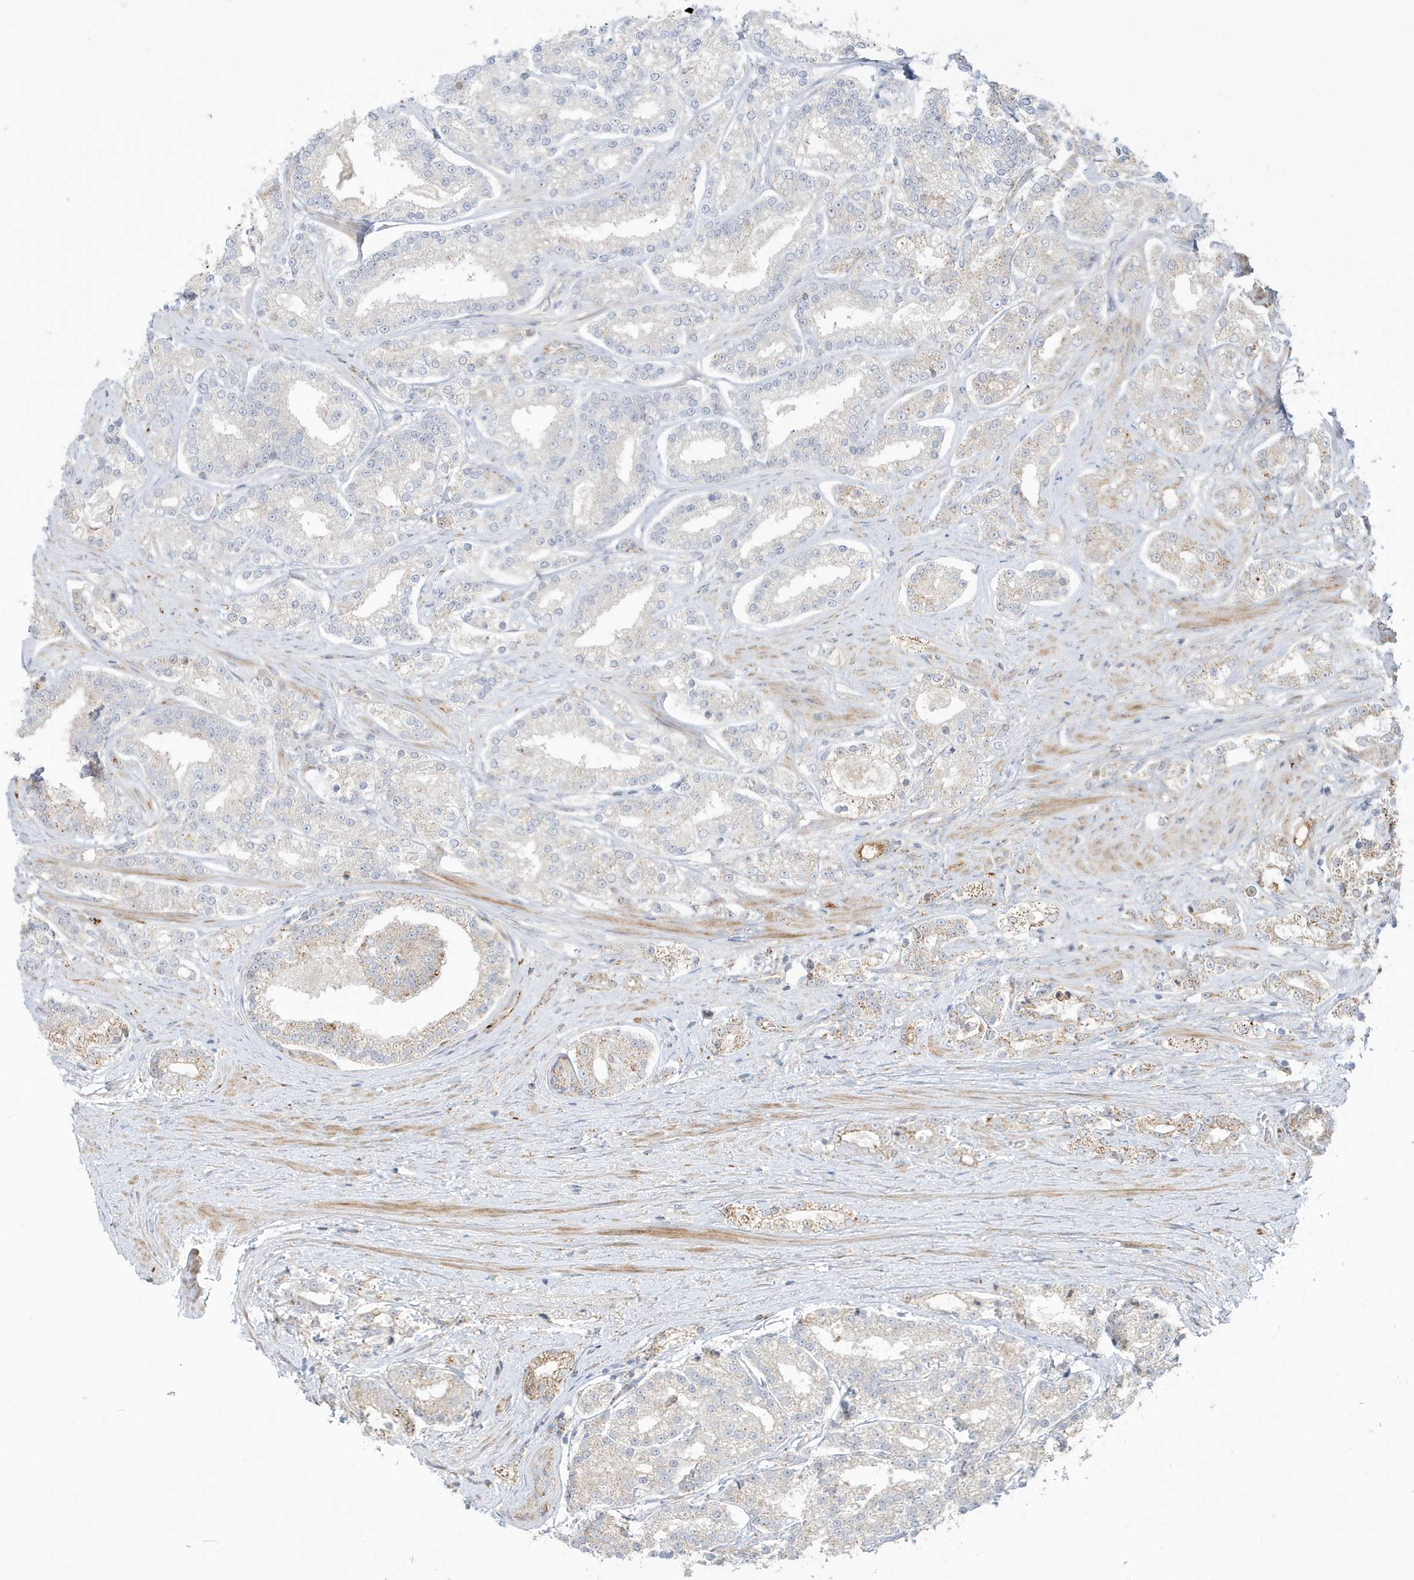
{"staining": {"intensity": "negative", "quantity": "none", "location": "none"}, "tissue": "prostate cancer", "cell_type": "Tumor cells", "image_type": "cancer", "snomed": [{"axis": "morphology", "description": "Normal tissue, NOS"}, {"axis": "morphology", "description": "Adenocarcinoma, High grade"}, {"axis": "topography", "description": "Prostate"}], "caption": "A photomicrograph of human high-grade adenocarcinoma (prostate) is negative for staining in tumor cells. (Stains: DAB immunohistochemistry (IHC) with hematoxylin counter stain, Microscopy: brightfield microscopy at high magnification).", "gene": "IFT57", "patient": {"sex": "male", "age": 83}}